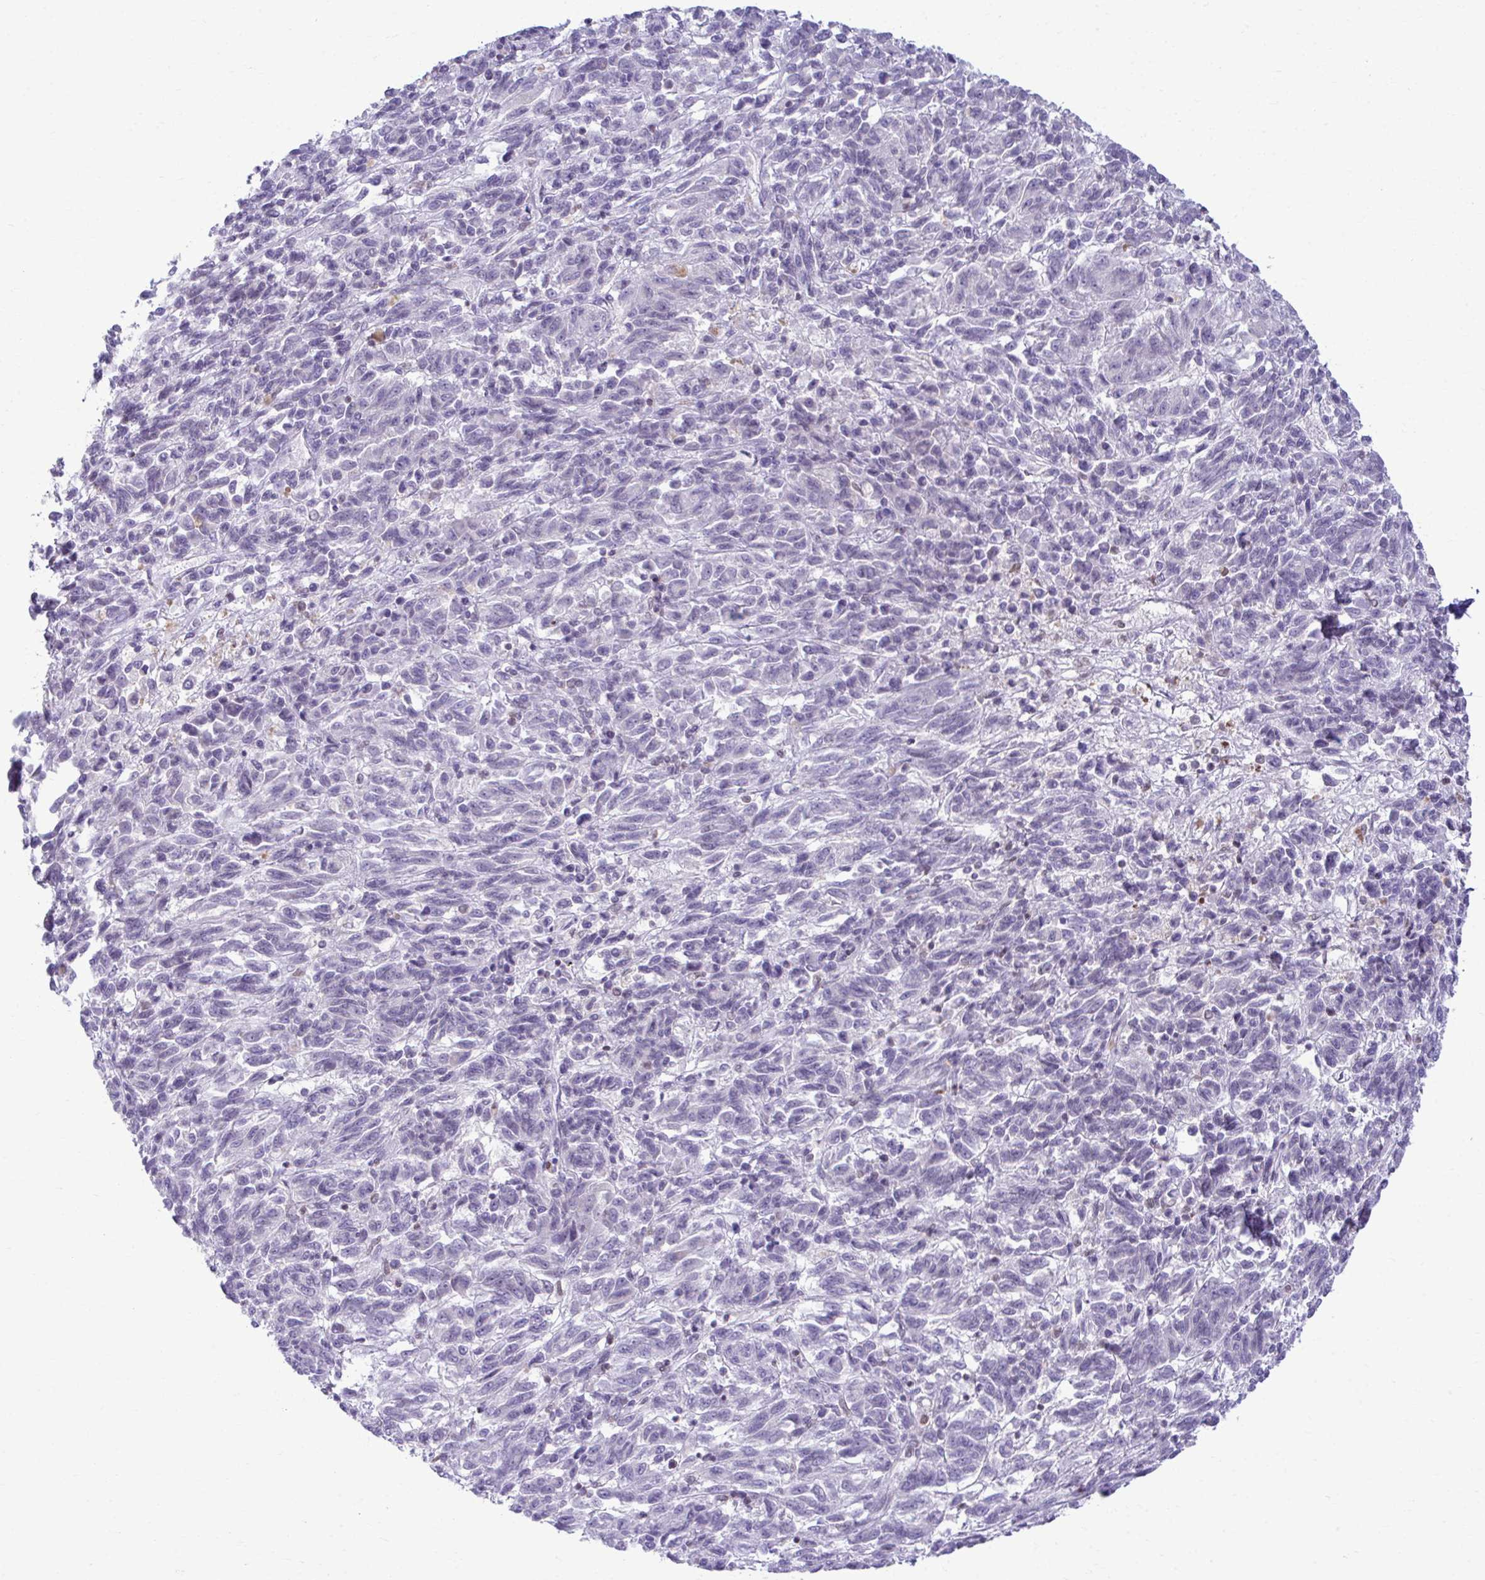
{"staining": {"intensity": "negative", "quantity": "none", "location": "none"}, "tissue": "melanoma", "cell_type": "Tumor cells", "image_type": "cancer", "snomed": [{"axis": "morphology", "description": "Malignant melanoma, Metastatic site"}, {"axis": "topography", "description": "Lung"}], "caption": "The histopathology image displays no staining of tumor cells in malignant melanoma (metastatic site).", "gene": "OR7A5", "patient": {"sex": "male", "age": 64}}